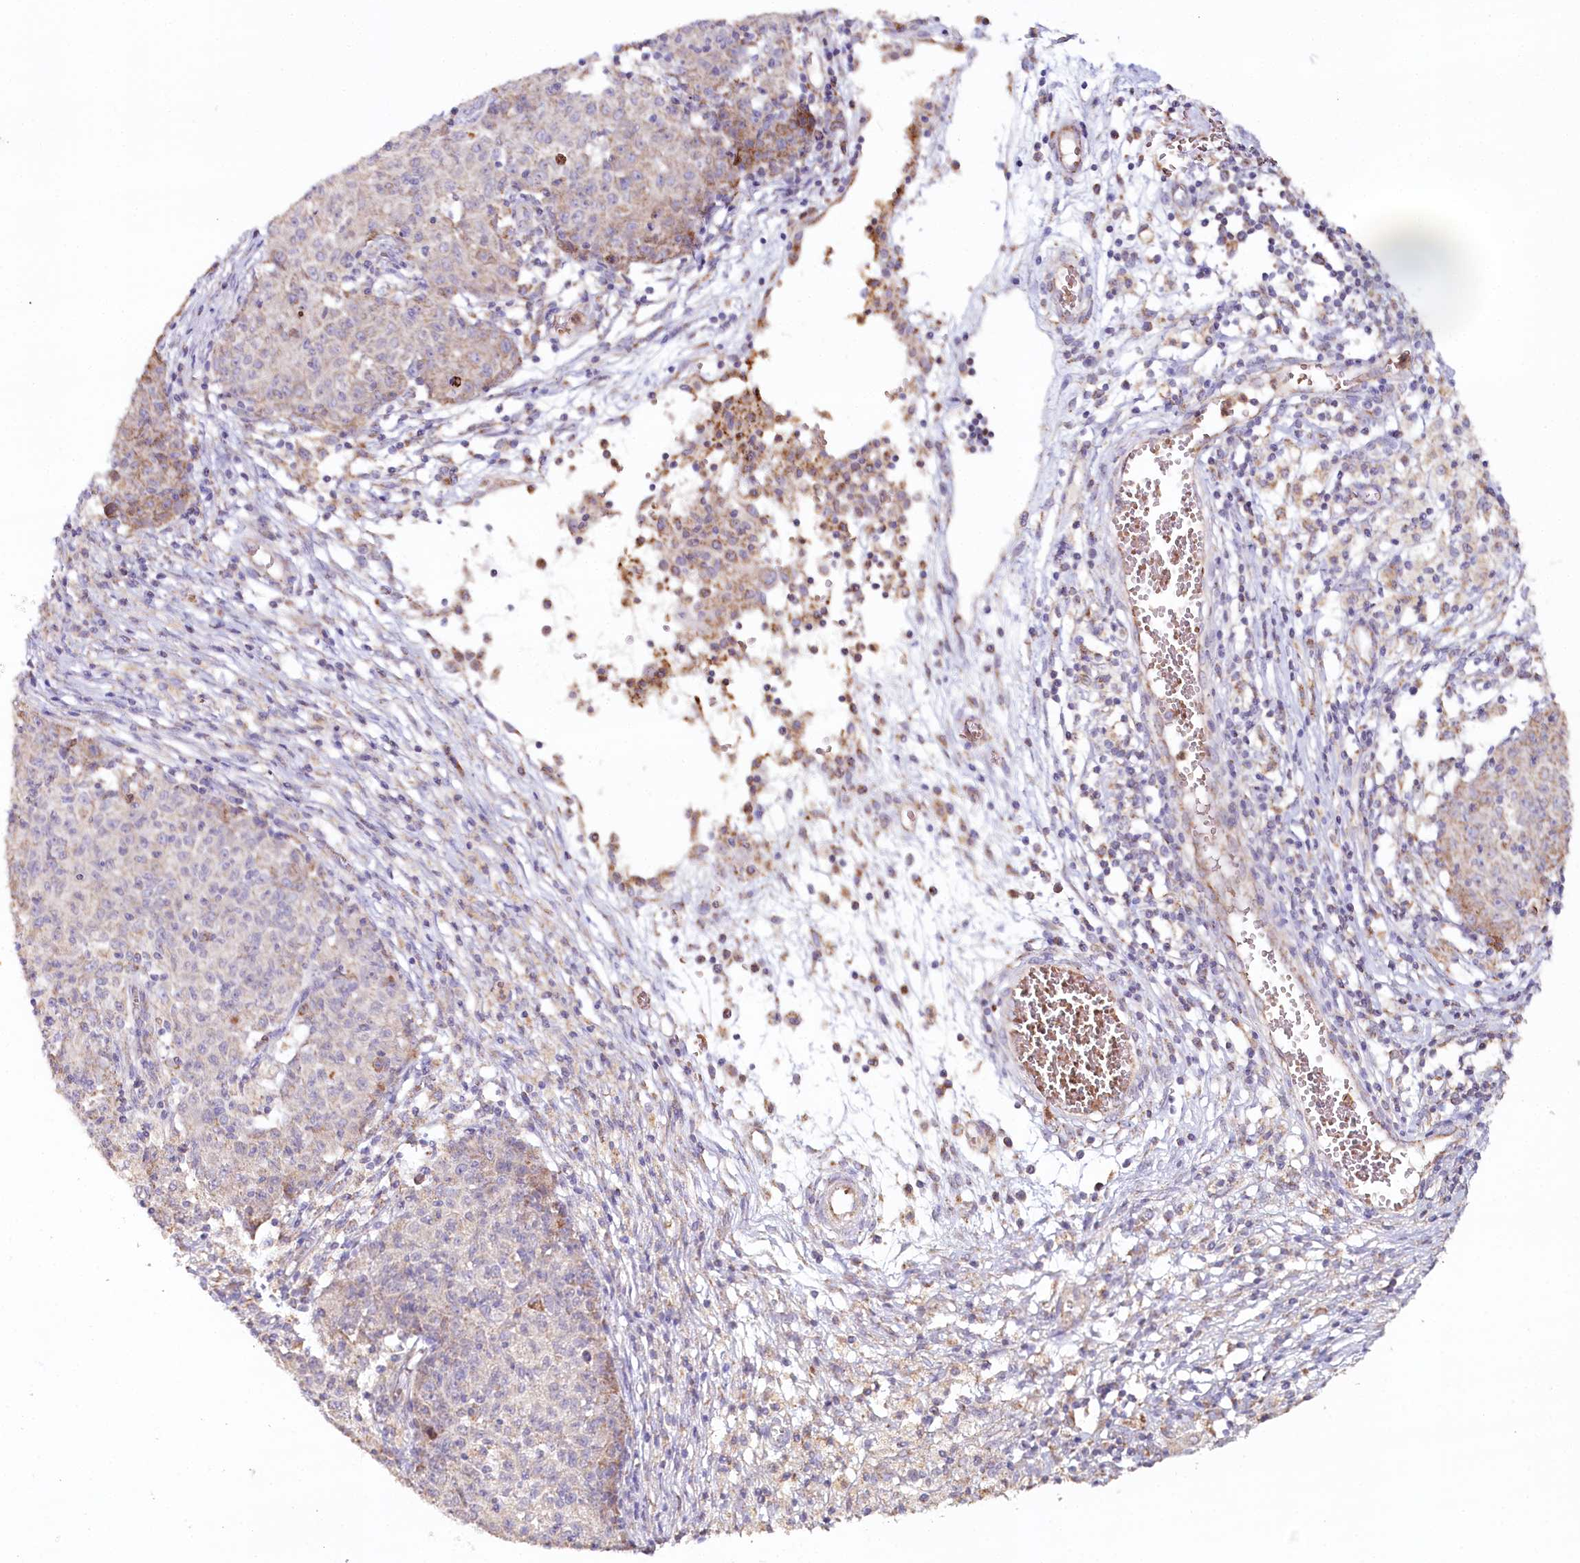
{"staining": {"intensity": "weak", "quantity": "<25%", "location": "cytoplasmic/membranous"}, "tissue": "ovarian cancer", "cell_type": "Tumor cells", "image_type": "cancer", "snomed": [{"axis": "morphology", "description": "Carcinoma, endometroid"}, {"axis": "topography", "description": "Ovary"}], "caption": "DAB (3,3'-diaminobenzidine) immunohistochemical staining of ovarian endometroid carcinoma displays no significant positivity in tumor cells.", "gene": "MMP25", "patient": {"sex": "female", "age": 42}}